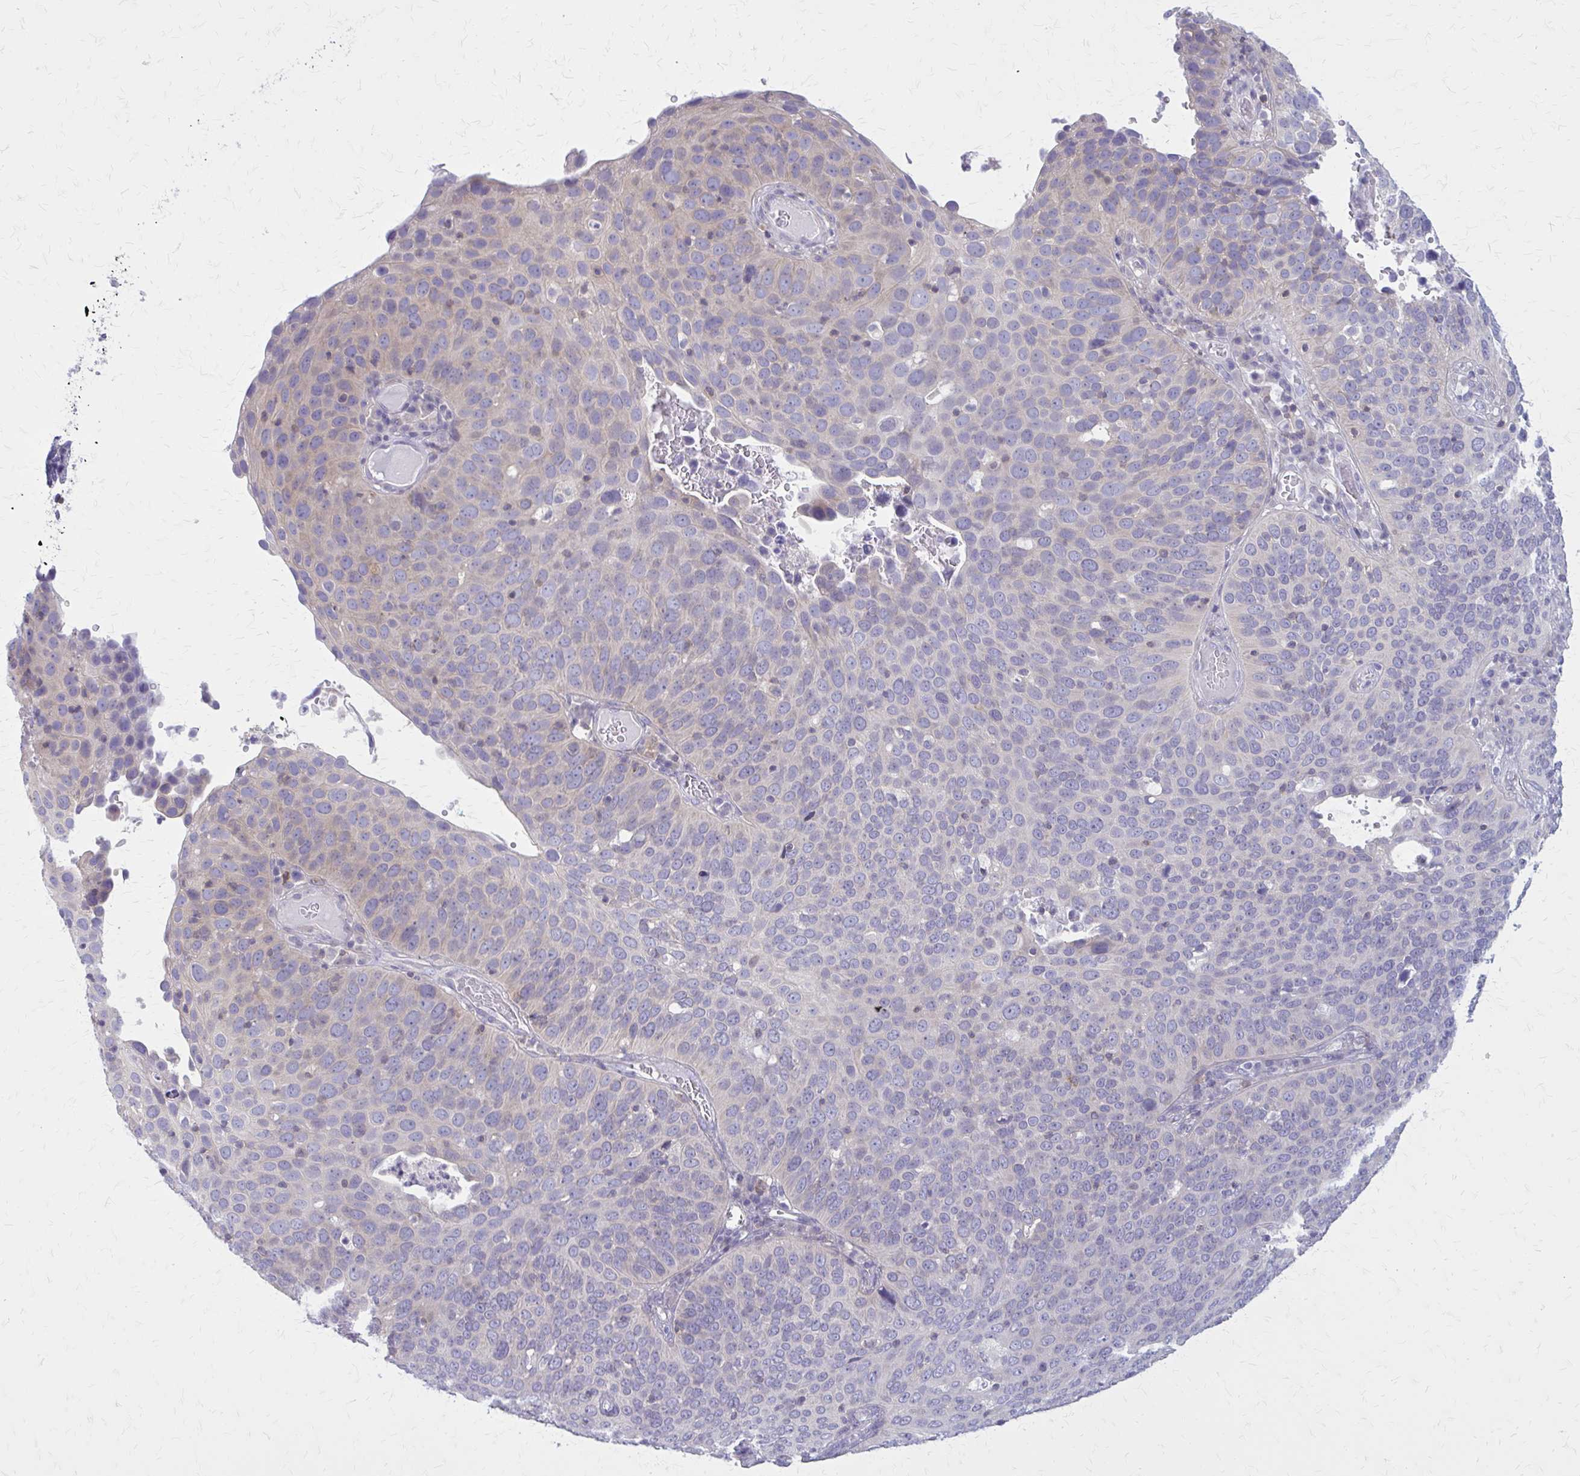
{"staining": {"intensity": "negative", "quantity": "none", "location": "none"}, "tissue": "cervical cancer", "cell_type": "Tumor cells", "image_type": "cancer", "snomed": [{"axis": "morphology", "description": "Squamous cell carcinoma, NOS"}, {"axis": "topography", "description": "Cervix"}], "caption": "Squamous cell carcinoma (cervical) was stained to show a protein in brown. There is no significant expression in tumor cells. (DAB IHC, high magnification).", "gene": "PITPNM1", "patient": {"sex": "female", "age": 36}}